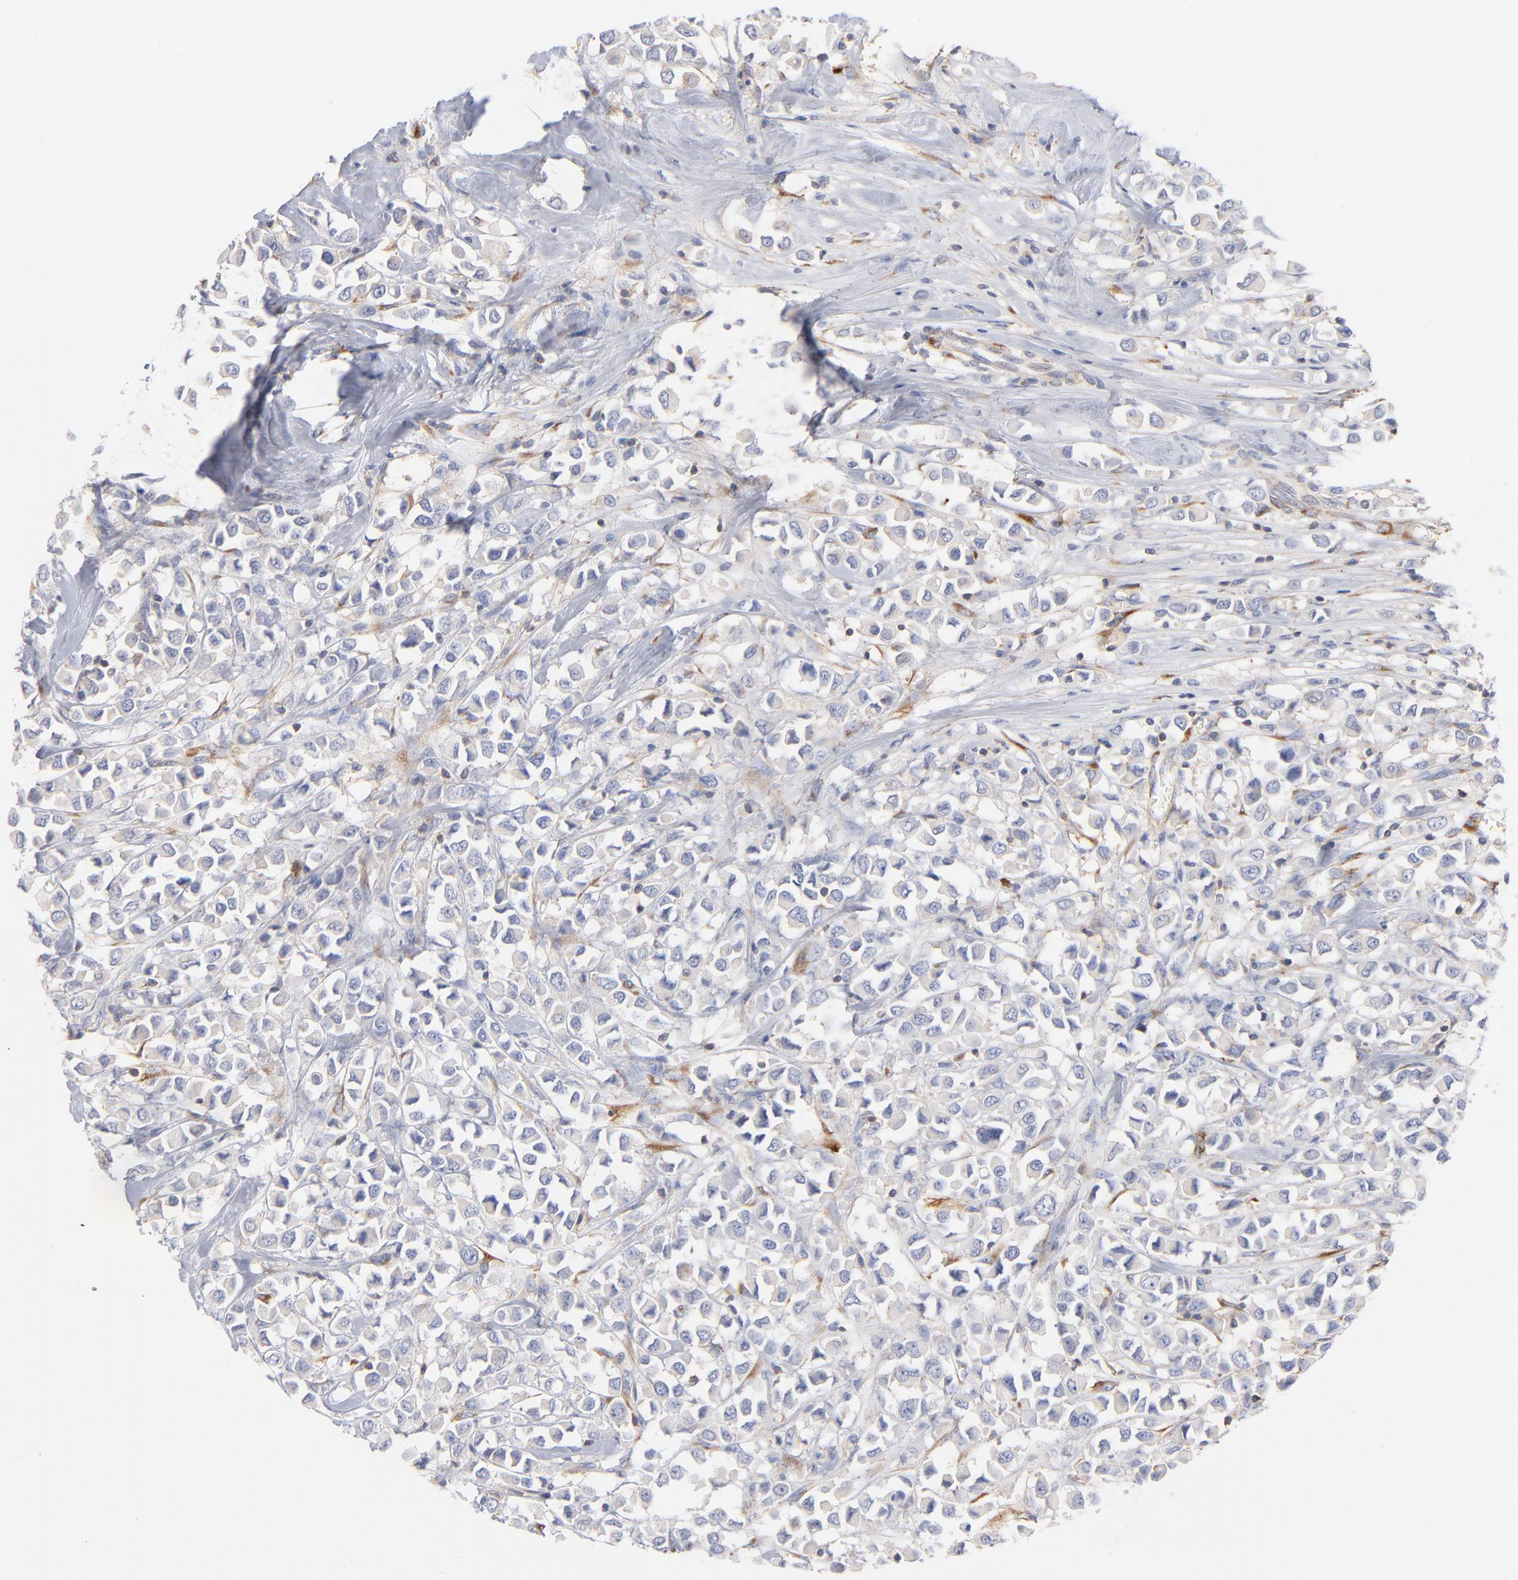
{"staining": {"intensity": "weak", "quantity": ">75%", "location": "cytoplasmic/membranous"}, "tissue": "breast cancer", "cell_type": "Tumor cells", "image_type": "cancer", "snomed": [{"axis": "morphology", "description": "Duct carcinoma"}, {"axis": "topography", "description": "Breast"}], "caption": "A high-resolution image shows IHC staining of infiltrating ductal carcinoma (breast), which demonstrates weak cytoplasmic/membranous positivity in approximately >75% of tumor cells.", "gene": "SEPTIN6", "patient": {"sex": "female", "age": 61}}